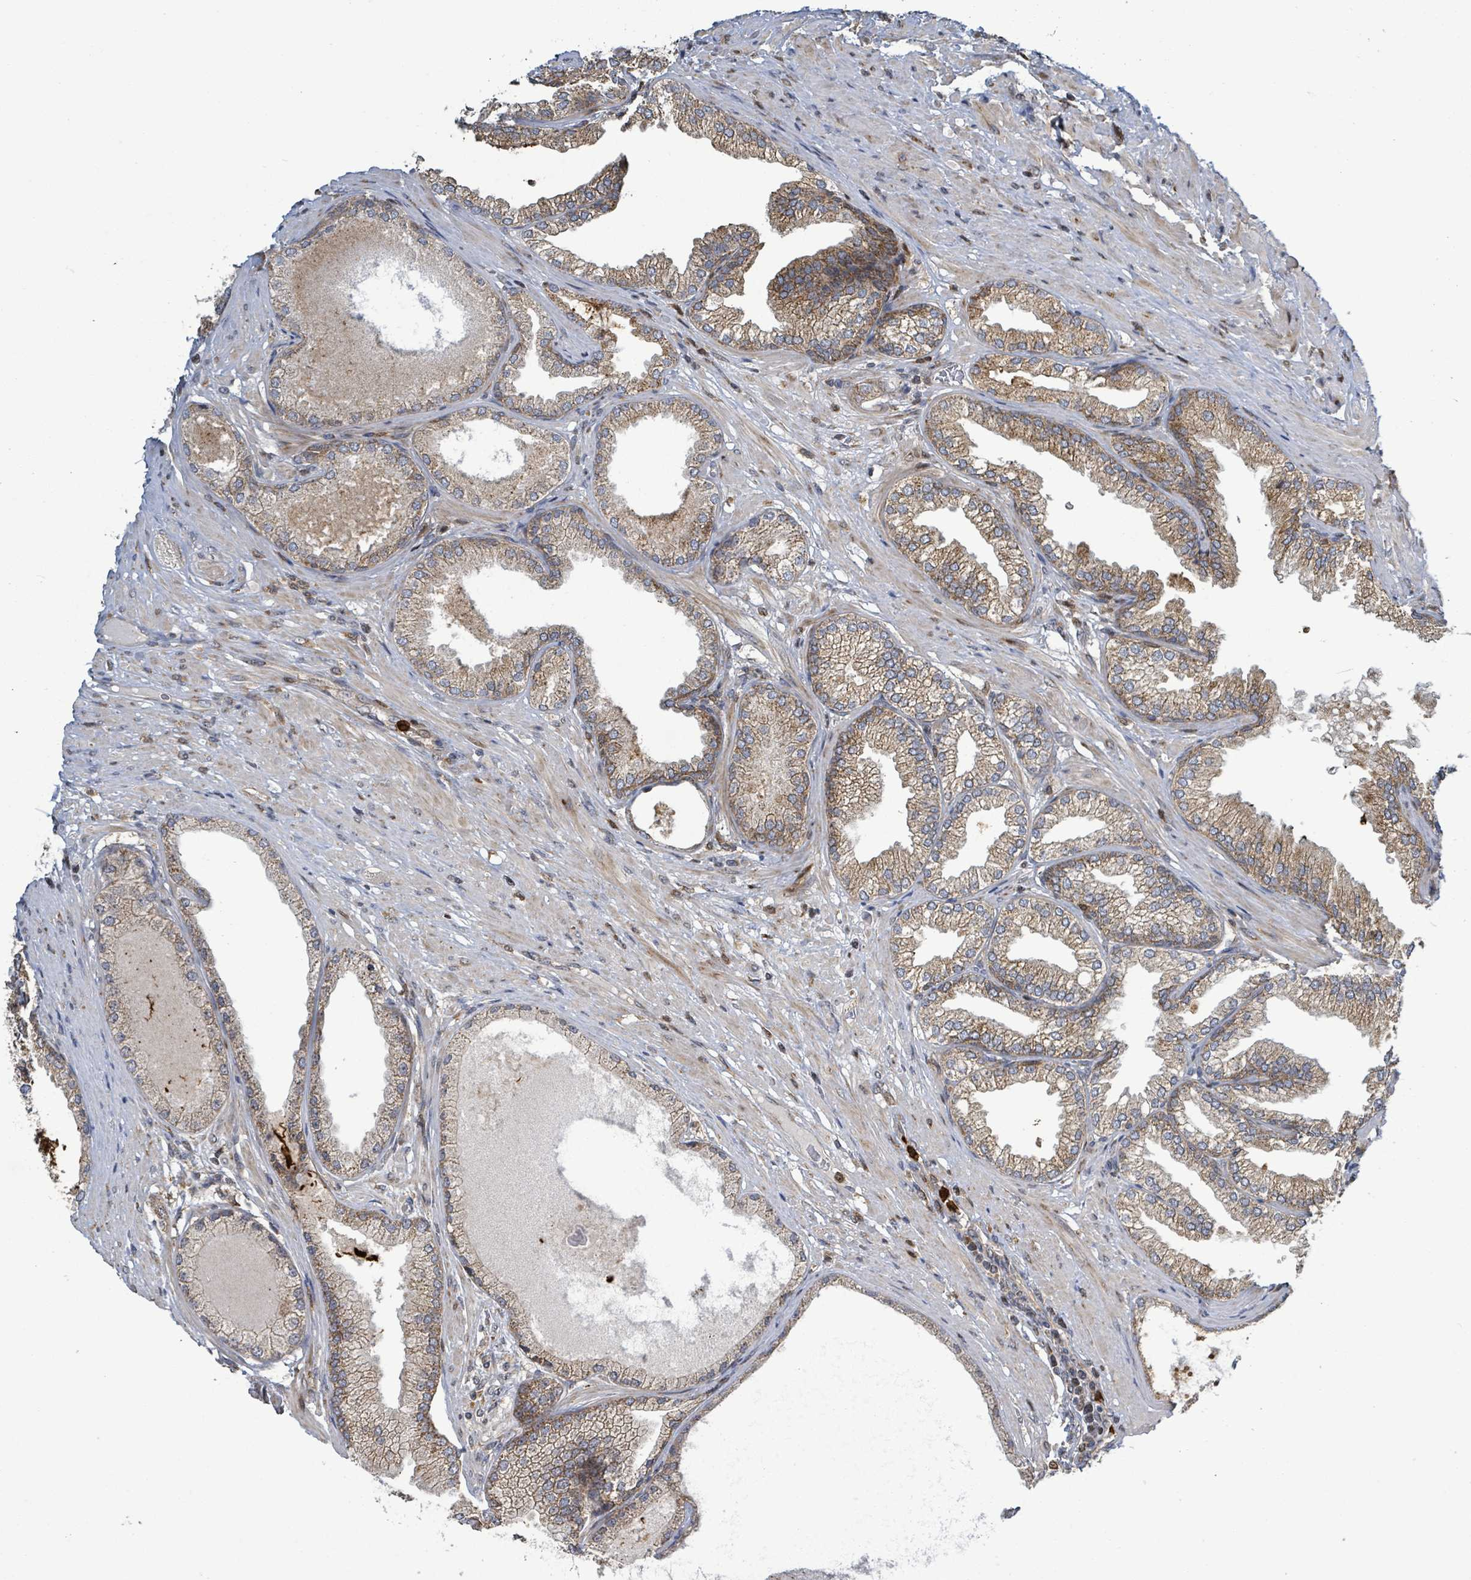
{"staining": {"intensity": "moderate", "quantity": ">75%", "location": "cytoplasmic/membranous"}, "tissue": "prostate cancer", "cell_type": "Tumor cells", "image_type": "cancer", "snomed": [{"axis": "morphology", "description": "Adenocarcinoma, High grade"}, {"axis": "topography", "description": "Prostate"}], "caption": "High-grade adenocarcinoma (prostate) stained with a protein marker shows moderate staining in tumor cells.", "gene": "COQ6", "patient": {"sex": "male", "age": 71}}